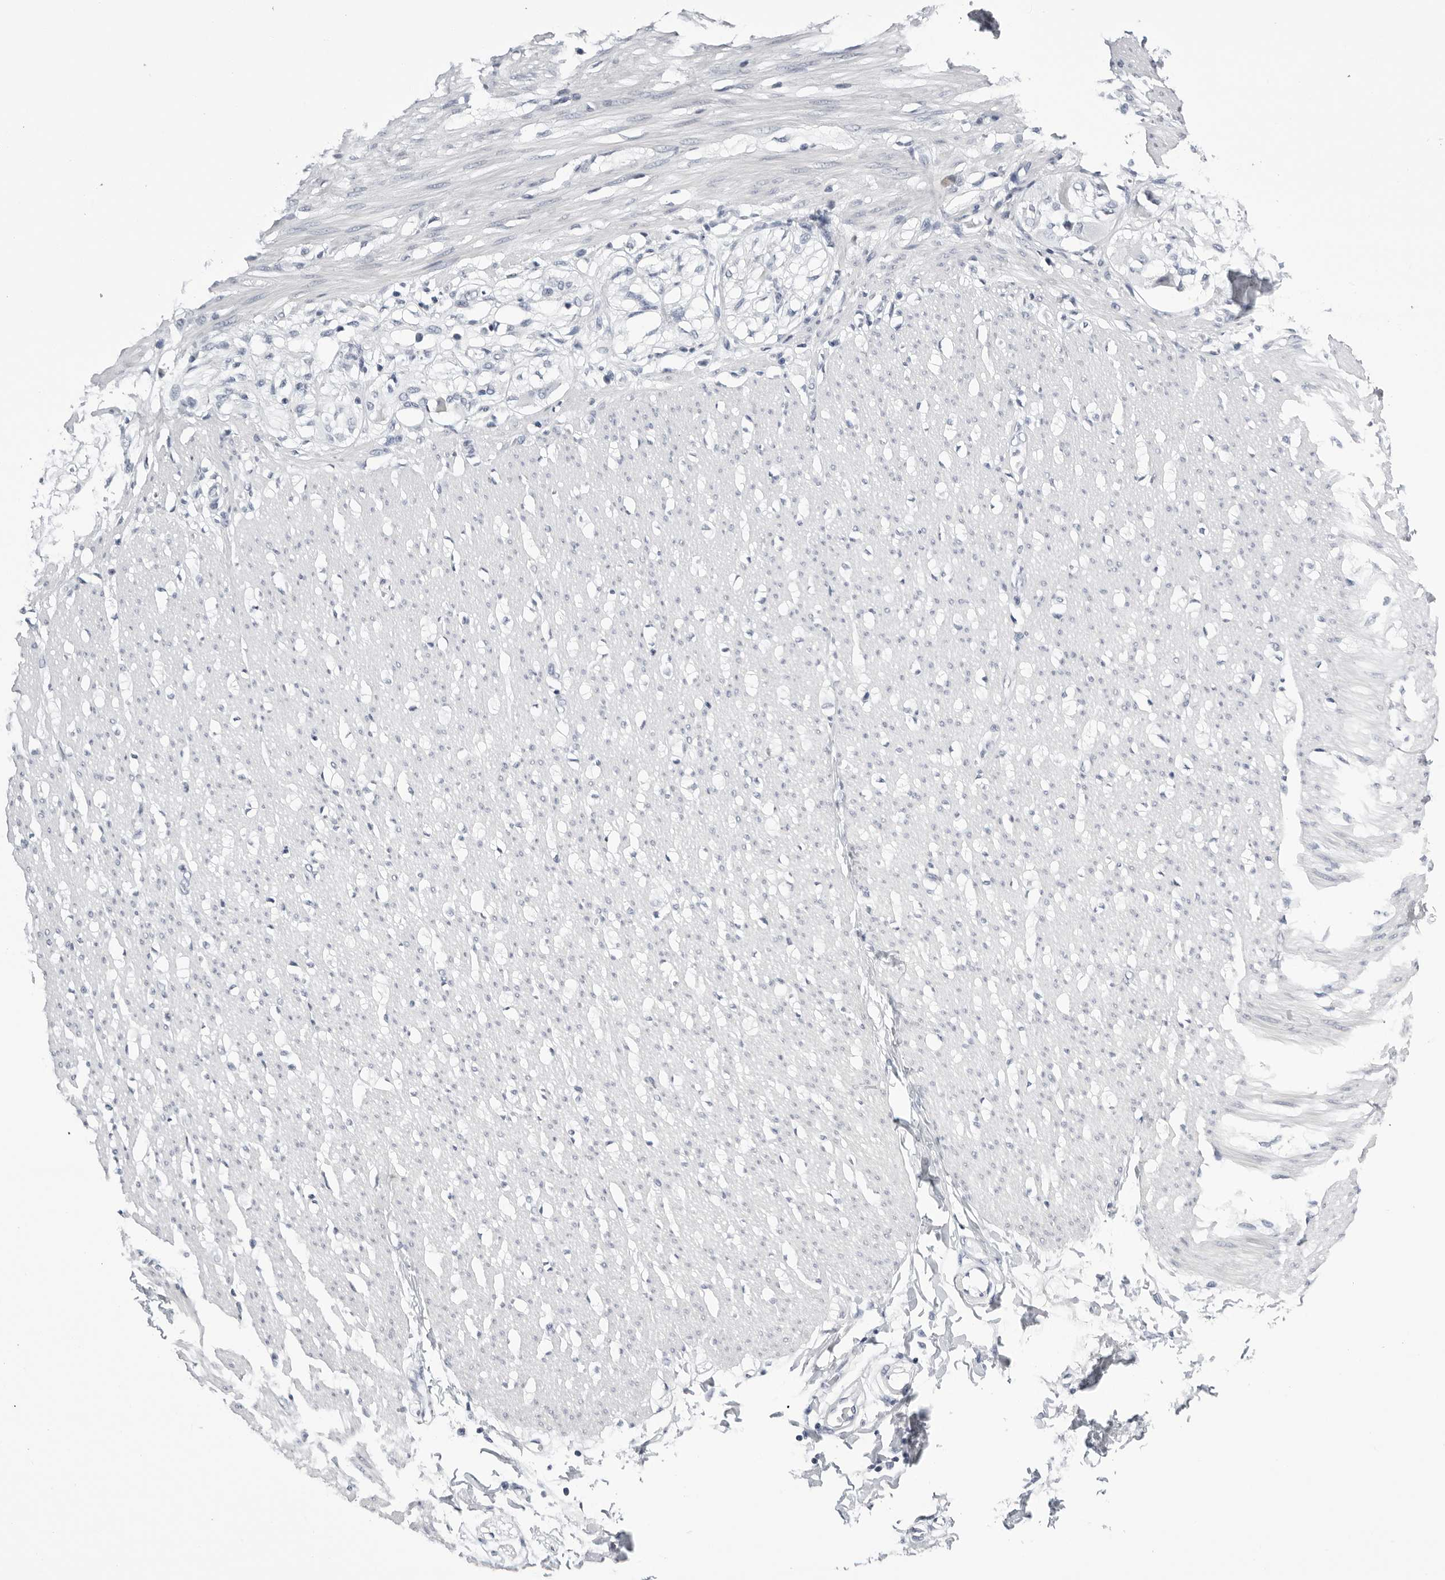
{"staining": {"intensity": "negative", "quantity": "none", "location": "none"}, "tissue": "smooth muscle", "cell_type": "Smooth muscle cells", "image_type": "normal", "snomed": [{"axis": "morphology", "description": "Normal tissue, NOS"}, {"axis": "morphology", "description": "Adenocarcinoma, NOS"}, {"axis": "topography", "description": "Colon"}, {"axis": "topography", "description": "Peripheral nerve tissue"}], "caption": "A histopathology image of smooth muscle stained for a protein shows no brown staining in smooth muscle cells.", "gene": "ZNF502", "patient": {"sex": "male", "age": 14}}